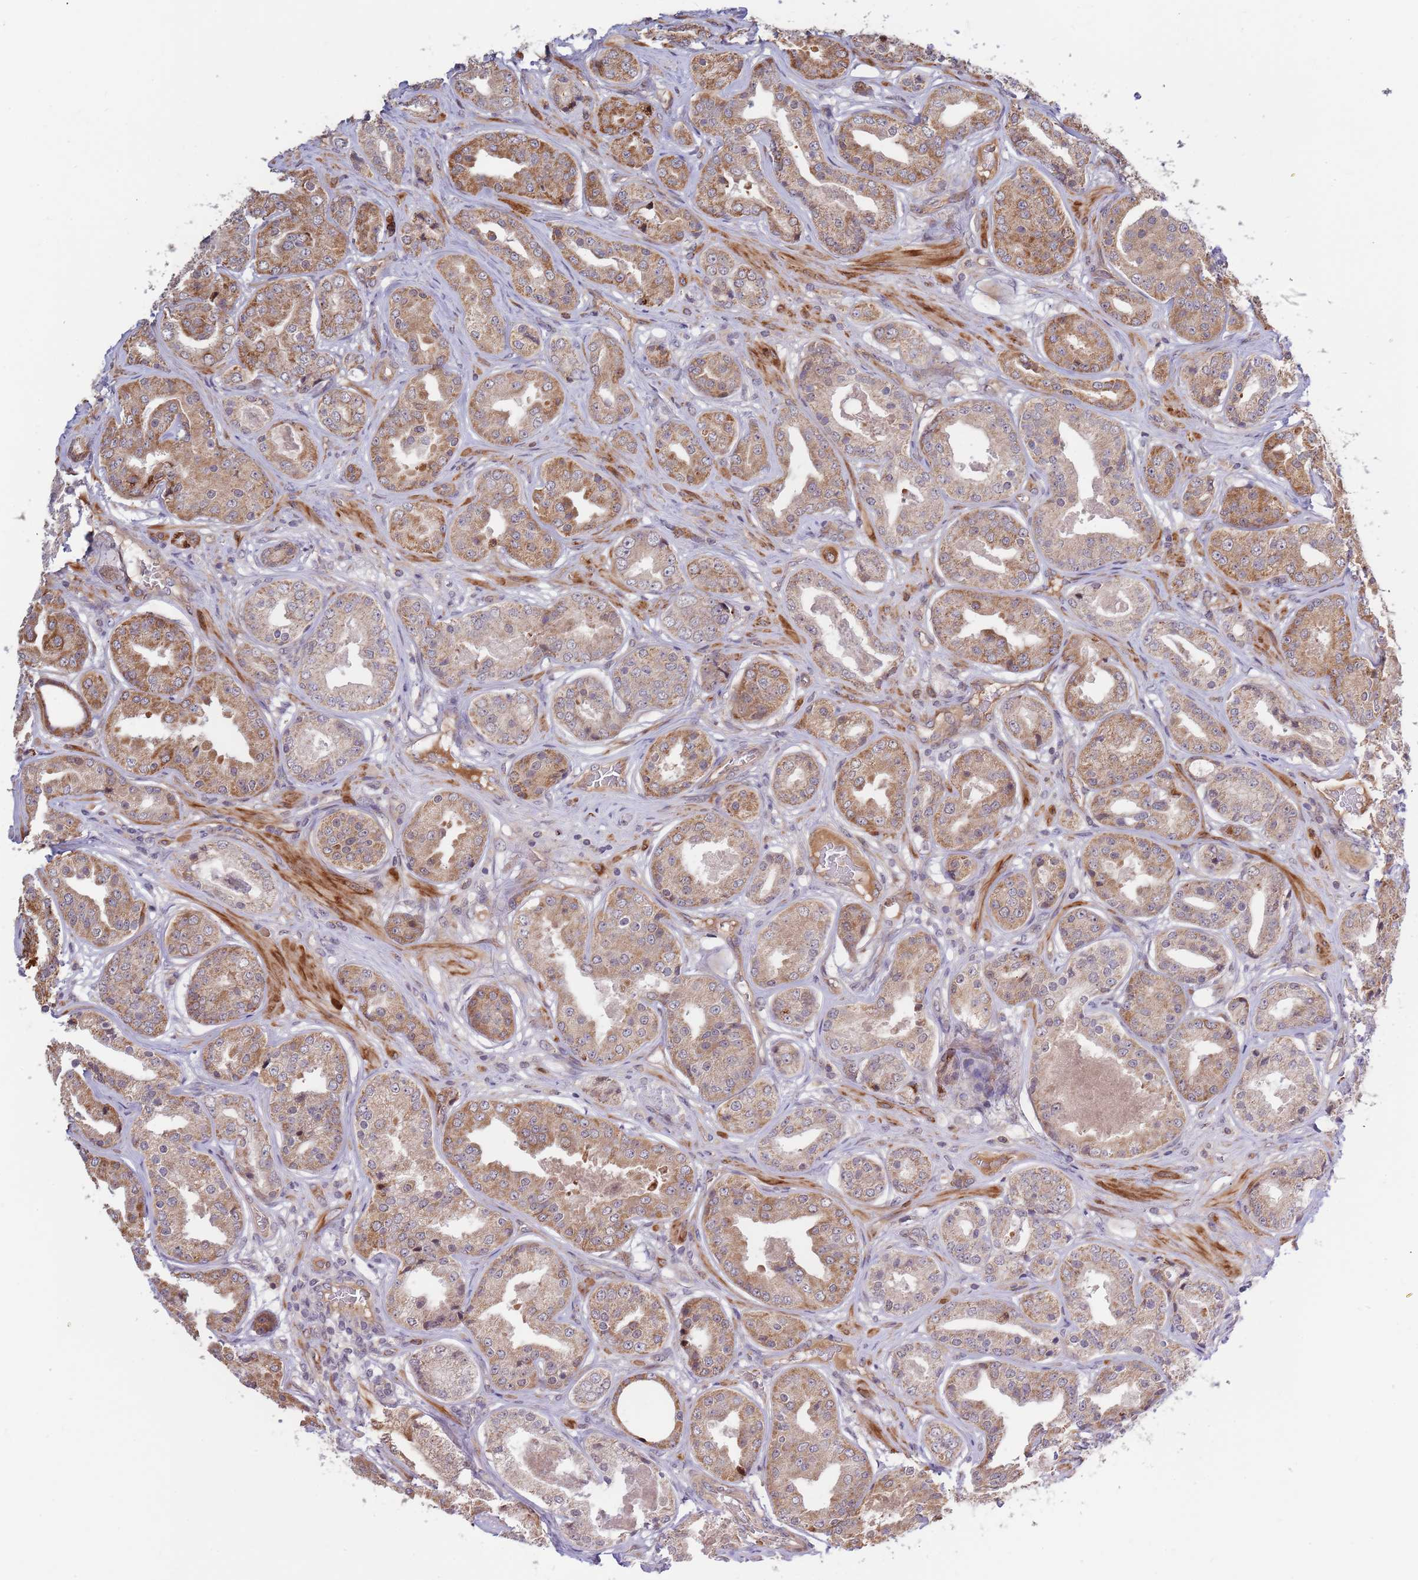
{"staining": {"intensity": "moderate", "quantity": "25%-75%", "location": "cytoplasmic/membranous"}, "tissue": "prostate cancer", "cell_type": "Tumor cells", "image_type": "cancer", "snomed": [{"axis": "morphology", "description": "Adenocarcinoma, High grade"}, {"axis": "topography", "description": "Prostate"}], "caption": "Protein expression analysis of human adenocarcinoma (high-grade) (prostate) reveals moderate cytoplasmic/membranous positivity in about 25%-75% of tumor cells.", "gene": "HAUS3", "patient": {"sex": "male", "age": 63}}